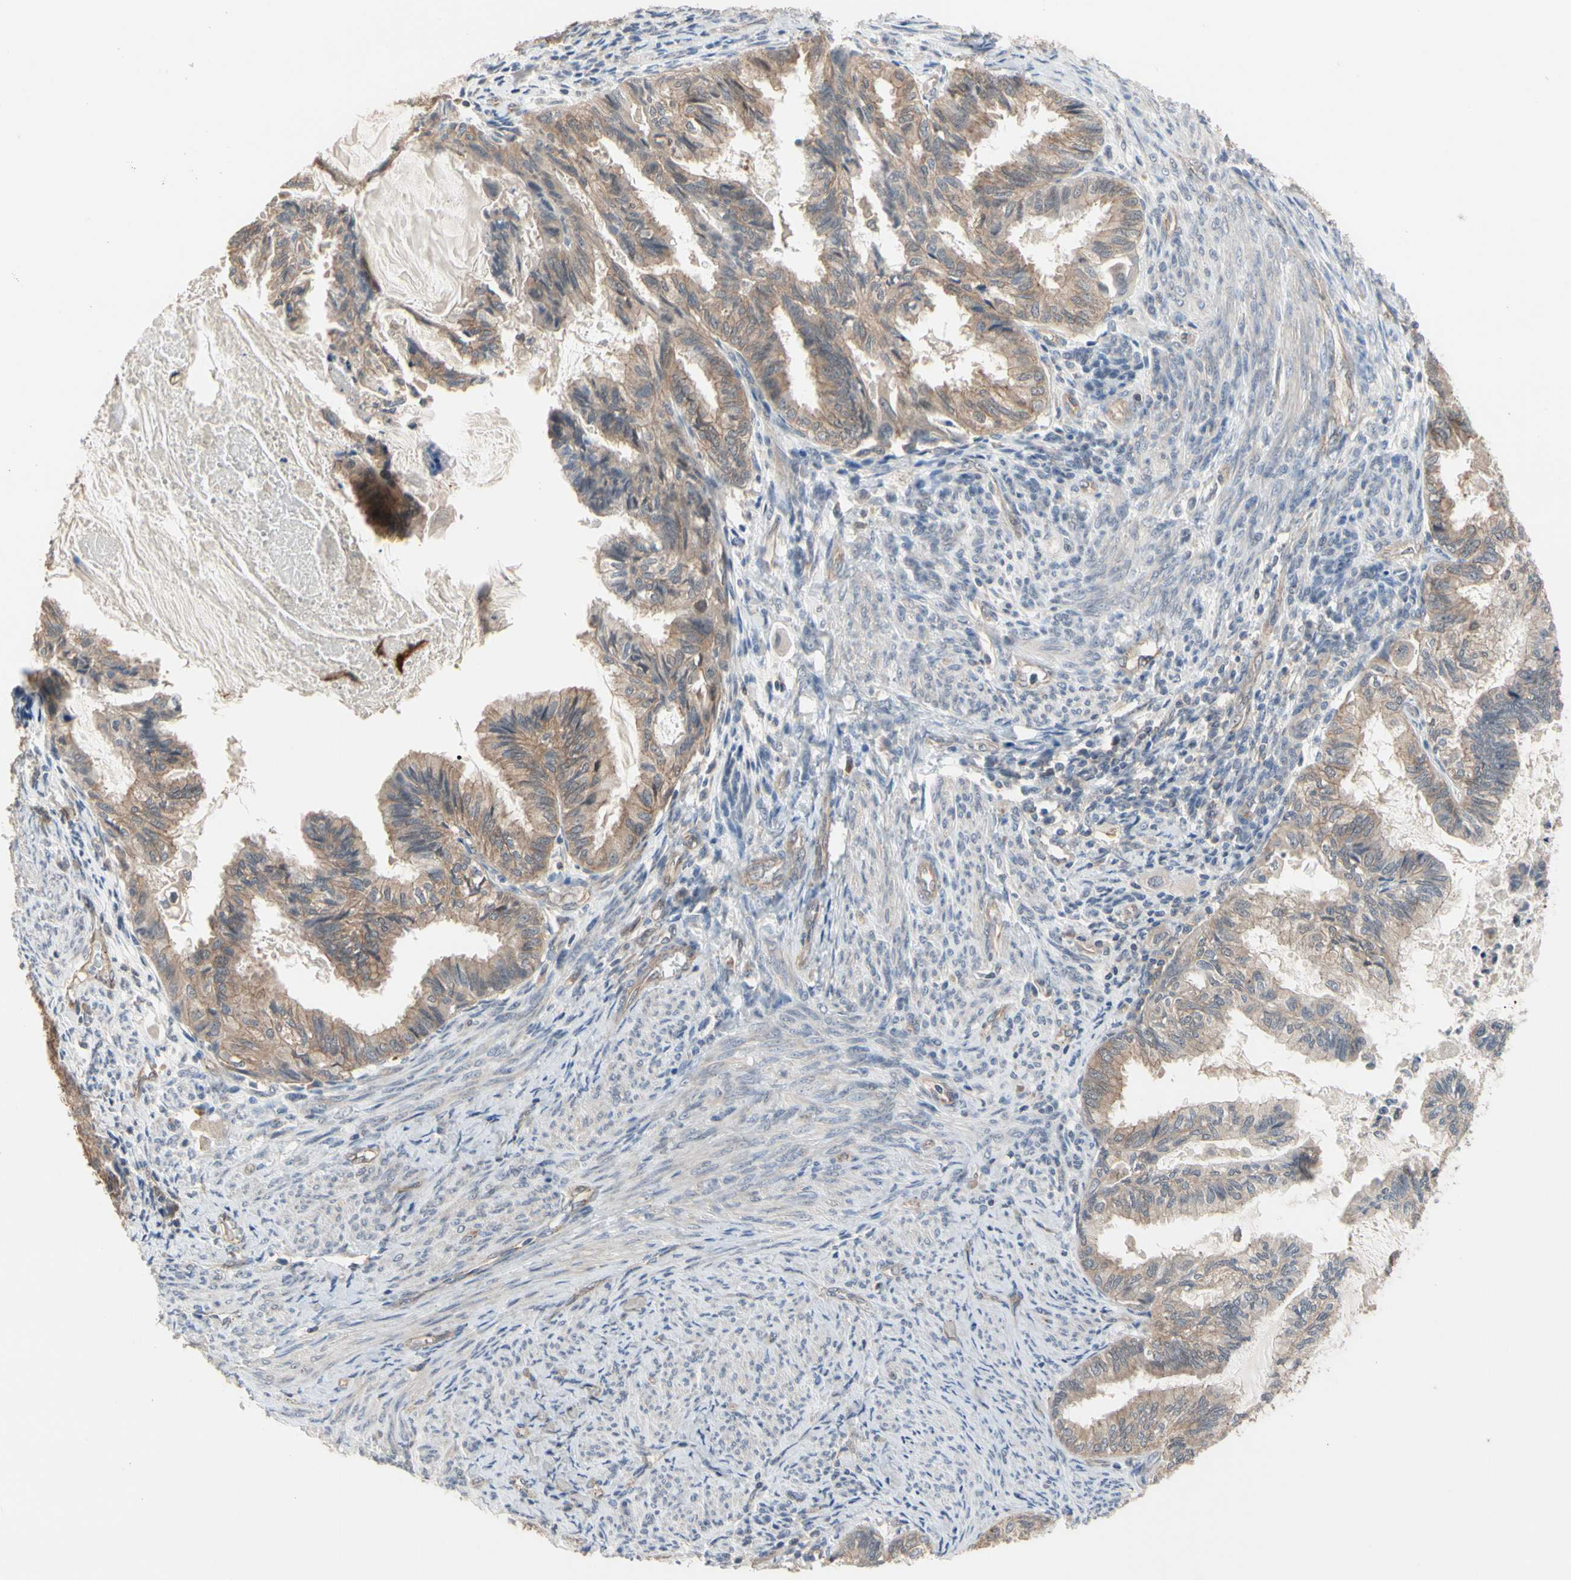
{"staining": {"intensity": "moderate", "quantity": ">75%", "location": "cytoplasmic/membranous"}, "tissue": "cervical cancer", "cell_type": "Tumor cells", "image_type": "cancer", "snomed": [{"axis": "morphology", "description": "Normal tissue, NOS"}, {"axis": "morphology", "description": "Adenocarcinoma, NOS"}, {"axis": "topography", "description": "Cervix"}, {"axis": "topography", "description": "Endometrium"}], "caption": "The histopathology image displays immunohistochemical staining of cervical cancer (adenocarcinoma). There is moderate cytoplasmic/membranous positivity is seen in about >75% of tumor cells.", "gene": "DPP8", "patient": {"sex": "female", "age": 86}}